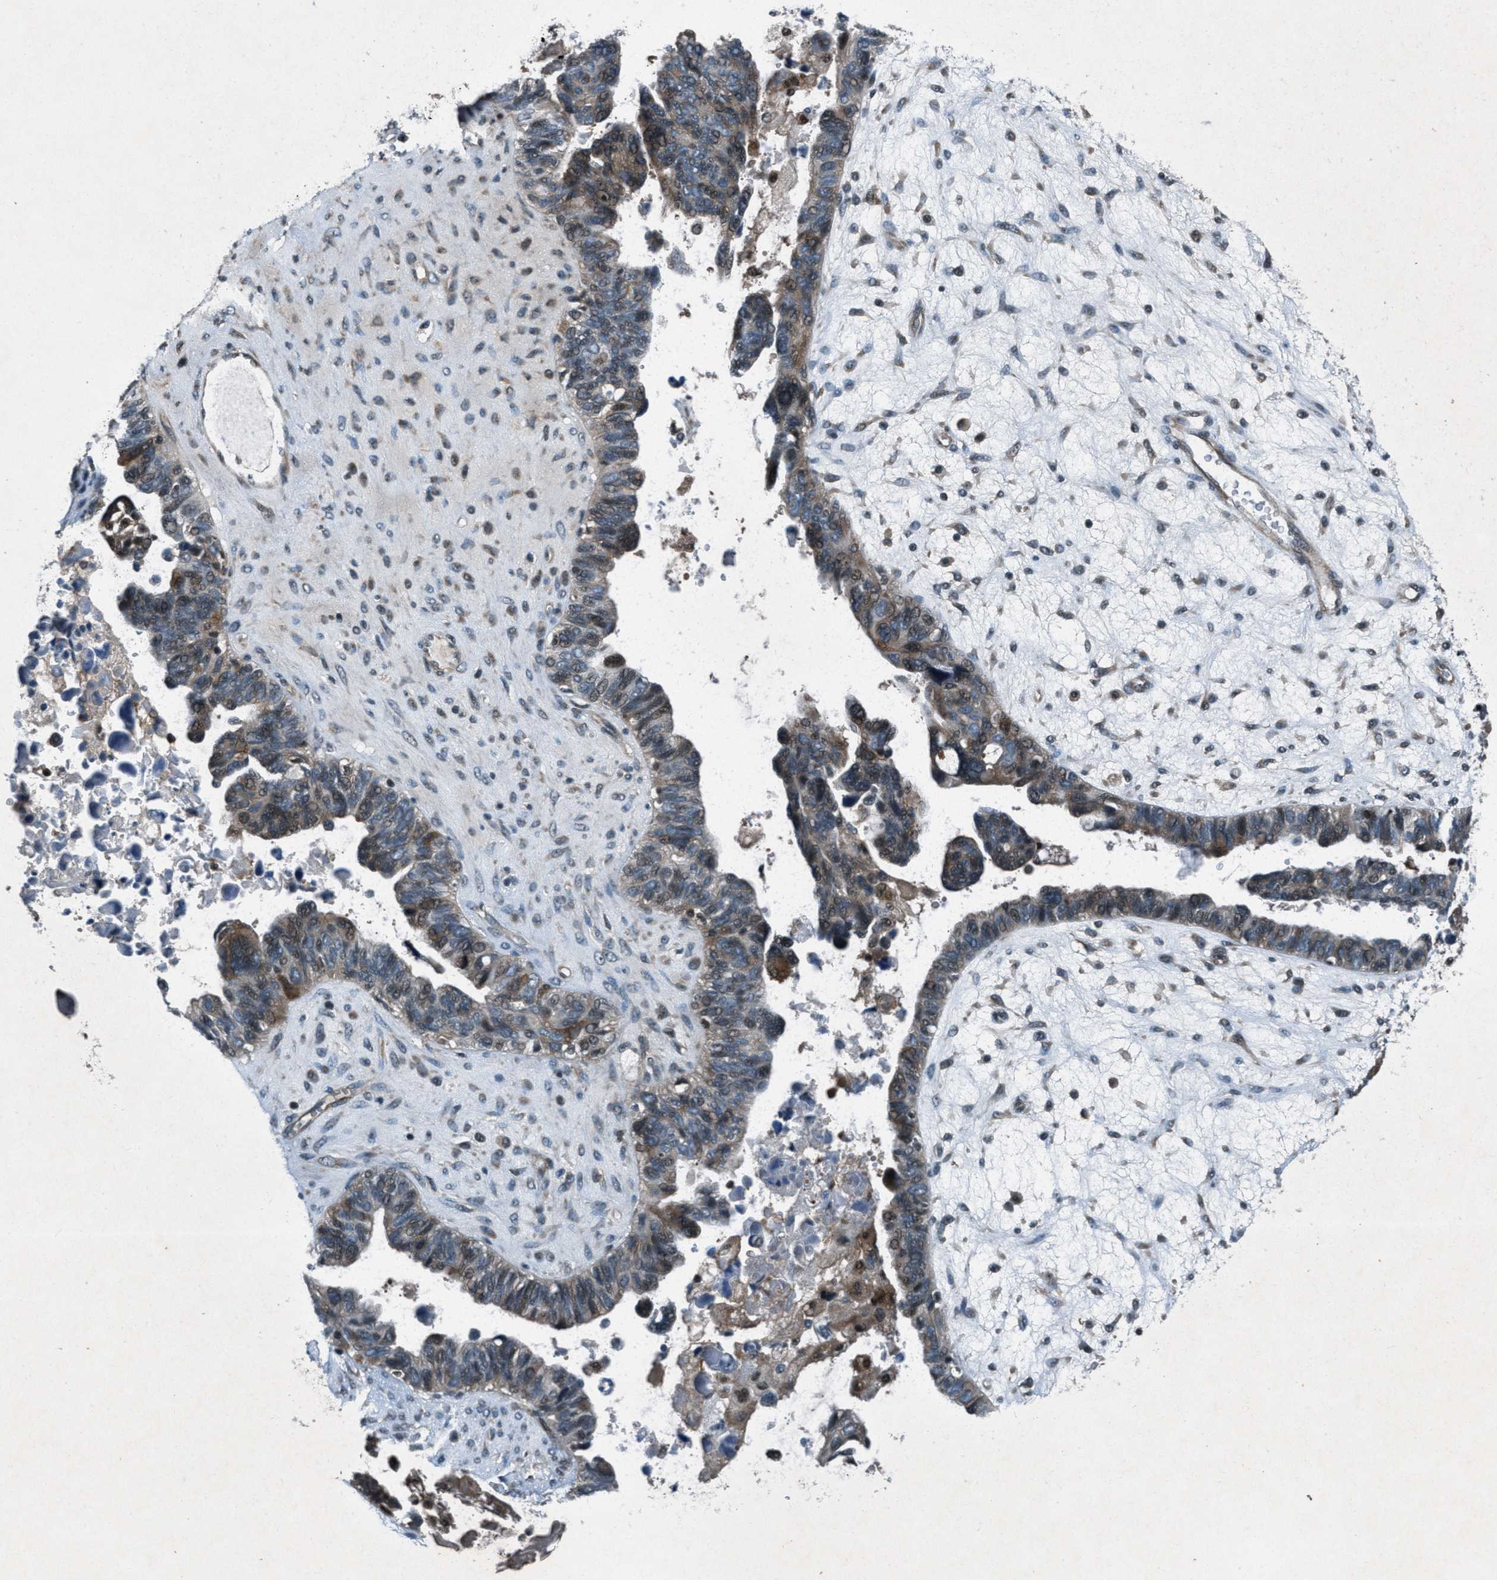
{"staining": {"intensity": "moderate", "quantity": ">75%", "location": "cytoplasmic/membranous"}, "tissue": "ovarian cancer", "cell_type": "Tumor cells", "image_type": "cancer", "snomed": [{"axis": "morphology", "description": "Cystadenocarcinoma, serous, NOS"}, {"axis": "topography", "description": "Ovary"}], "caption": "High-power microscopy captured an immunohistochemistry (IHC) photomicrograph of ovarian cancer (serous cystadenocarcinoma), revealing moderate cytoplasmic/membranous staining in about >75% of tumor cells.", "gene": "EPSTI1", "patient": {"sex": "female", "age": 79}}